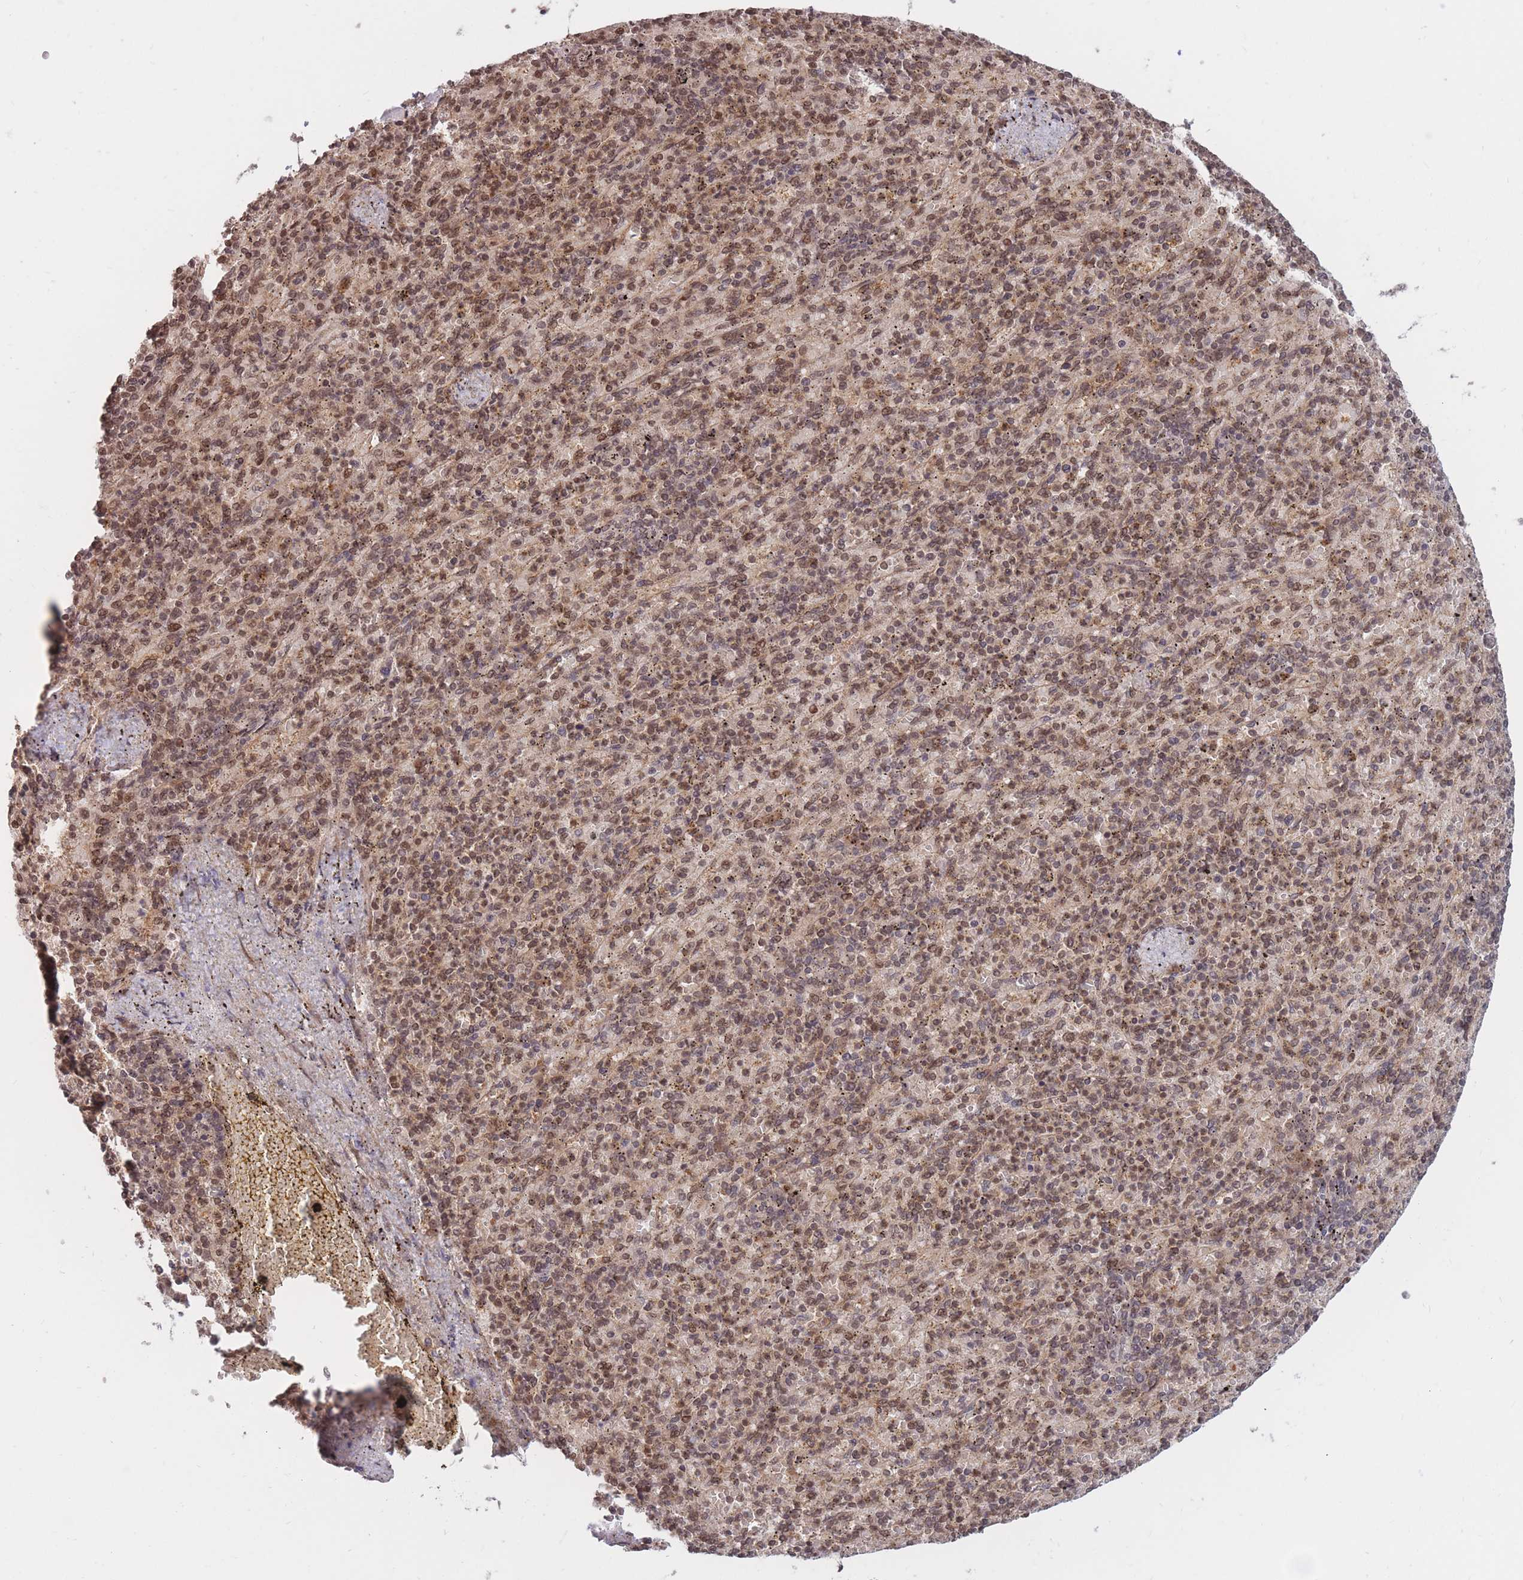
{"staining": {"intensity": "moderate", "quantity": ">75%", "location": "cytoplasmic/membranous,nuclear"}, "tissue": "spleen", "cell_type": "Cells in red pulp", "image_type": "normal", "snomed": [{"axis": "morphology", "description": "Normal tissue, NOS"}, {"axis": "topography", "description": "Spleen"}], "caption": "Protein analysis of benign spleen demonstrates moderate cytoplasmic/membranous,nuclear staining in about >75% of cells in red pulp.", "gene": "SRA1", "patient": {"sex": "female", "age": 74}}